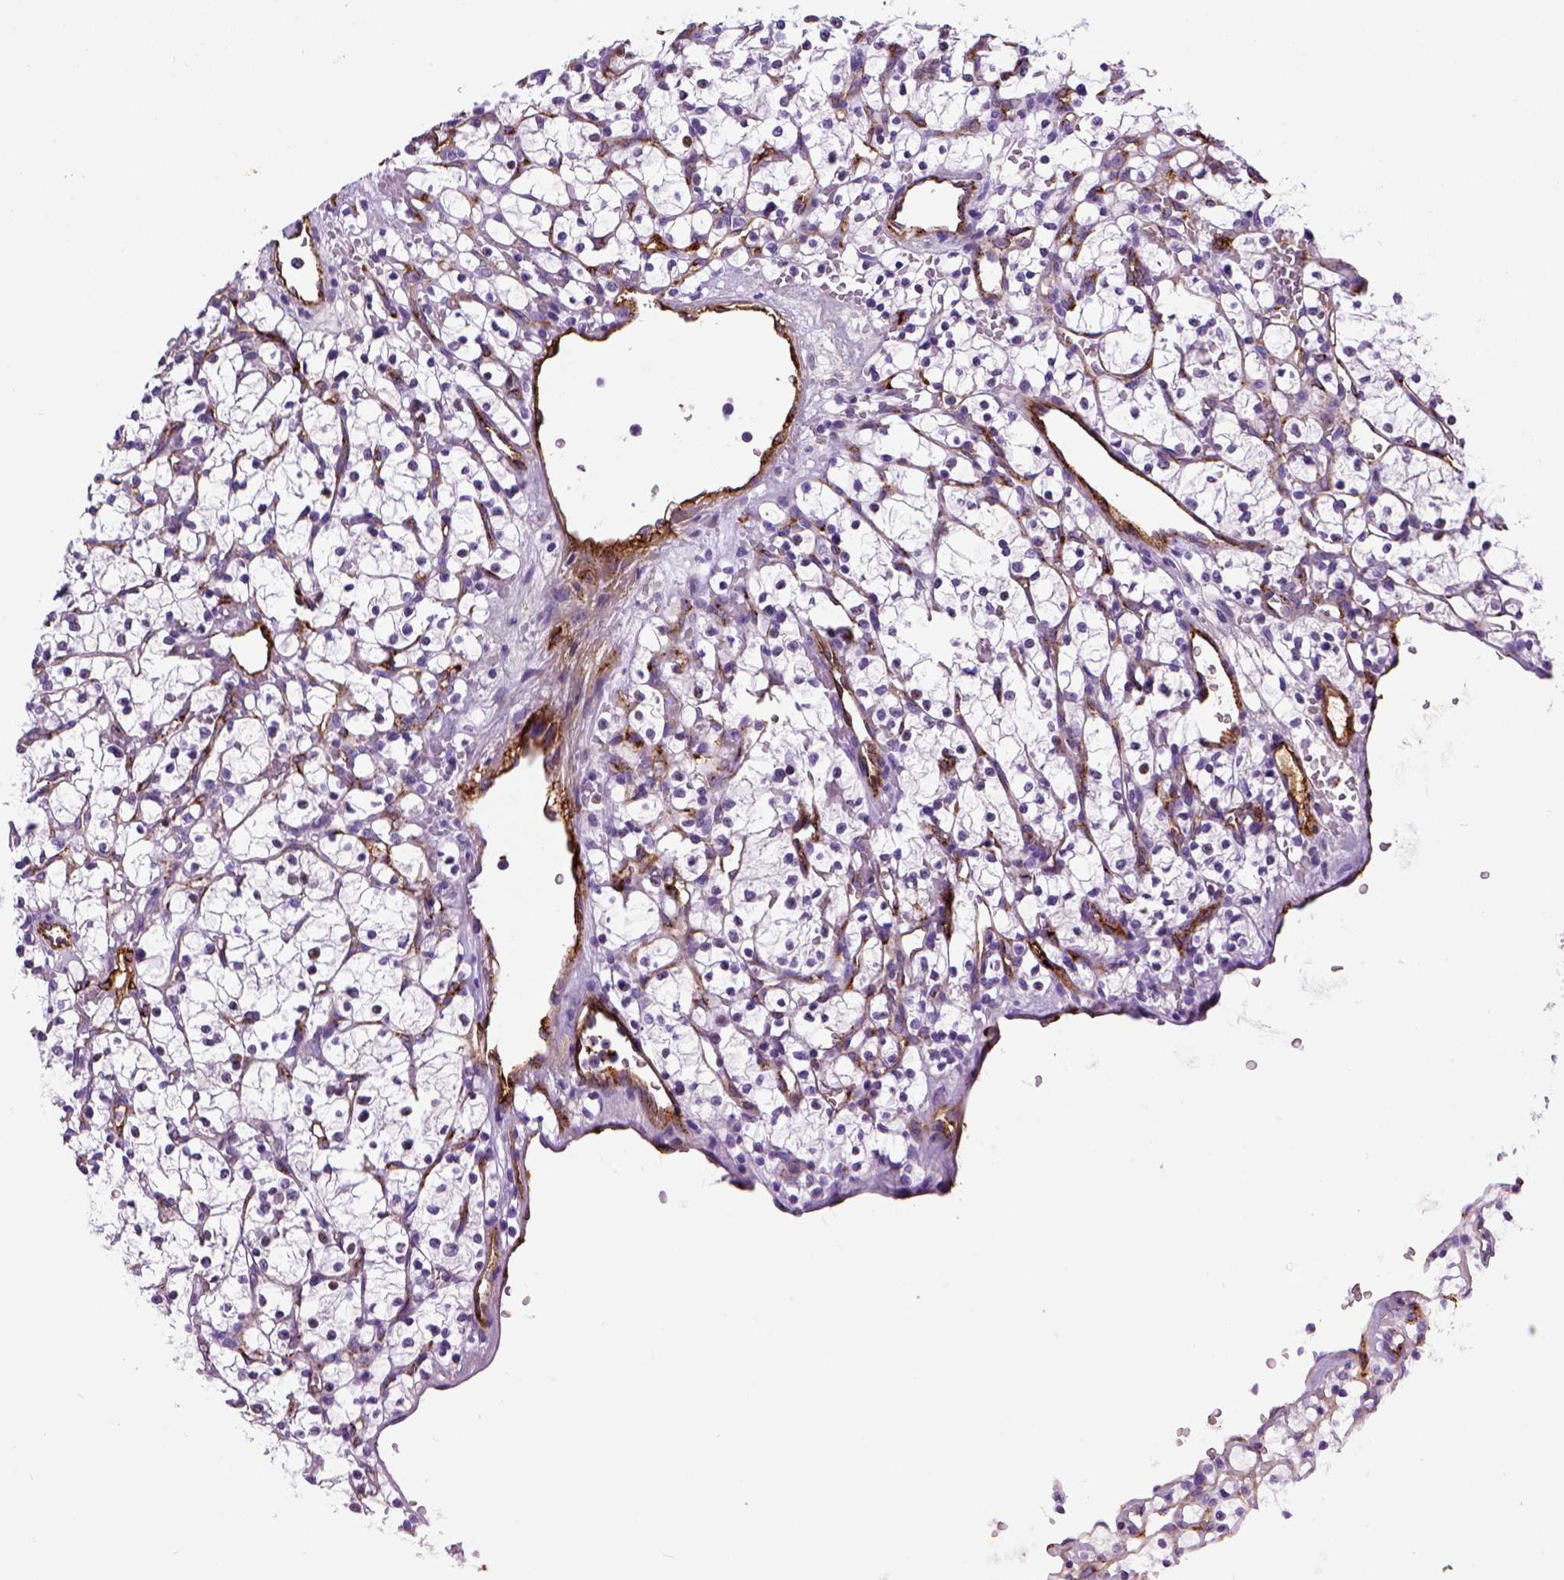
{"staining": {"intensity": "negative", "quantity": "none", "location": "none"}, "tissue": "renal cancer", "cell_type": "Tumor cells", "image_type": "cancer", "snomed": [{"axis": "morphology", "description": "Adenocarcinoma, NOS"}, {"axis": "topography", "description": "Kidney"}], "caption": "Immunohistochemistry of renal cancer (adenocarcinoma) exhibits no expression in tumor cells.", "gene": "VWF", "patient": {"sex": "female", "age": 64}}